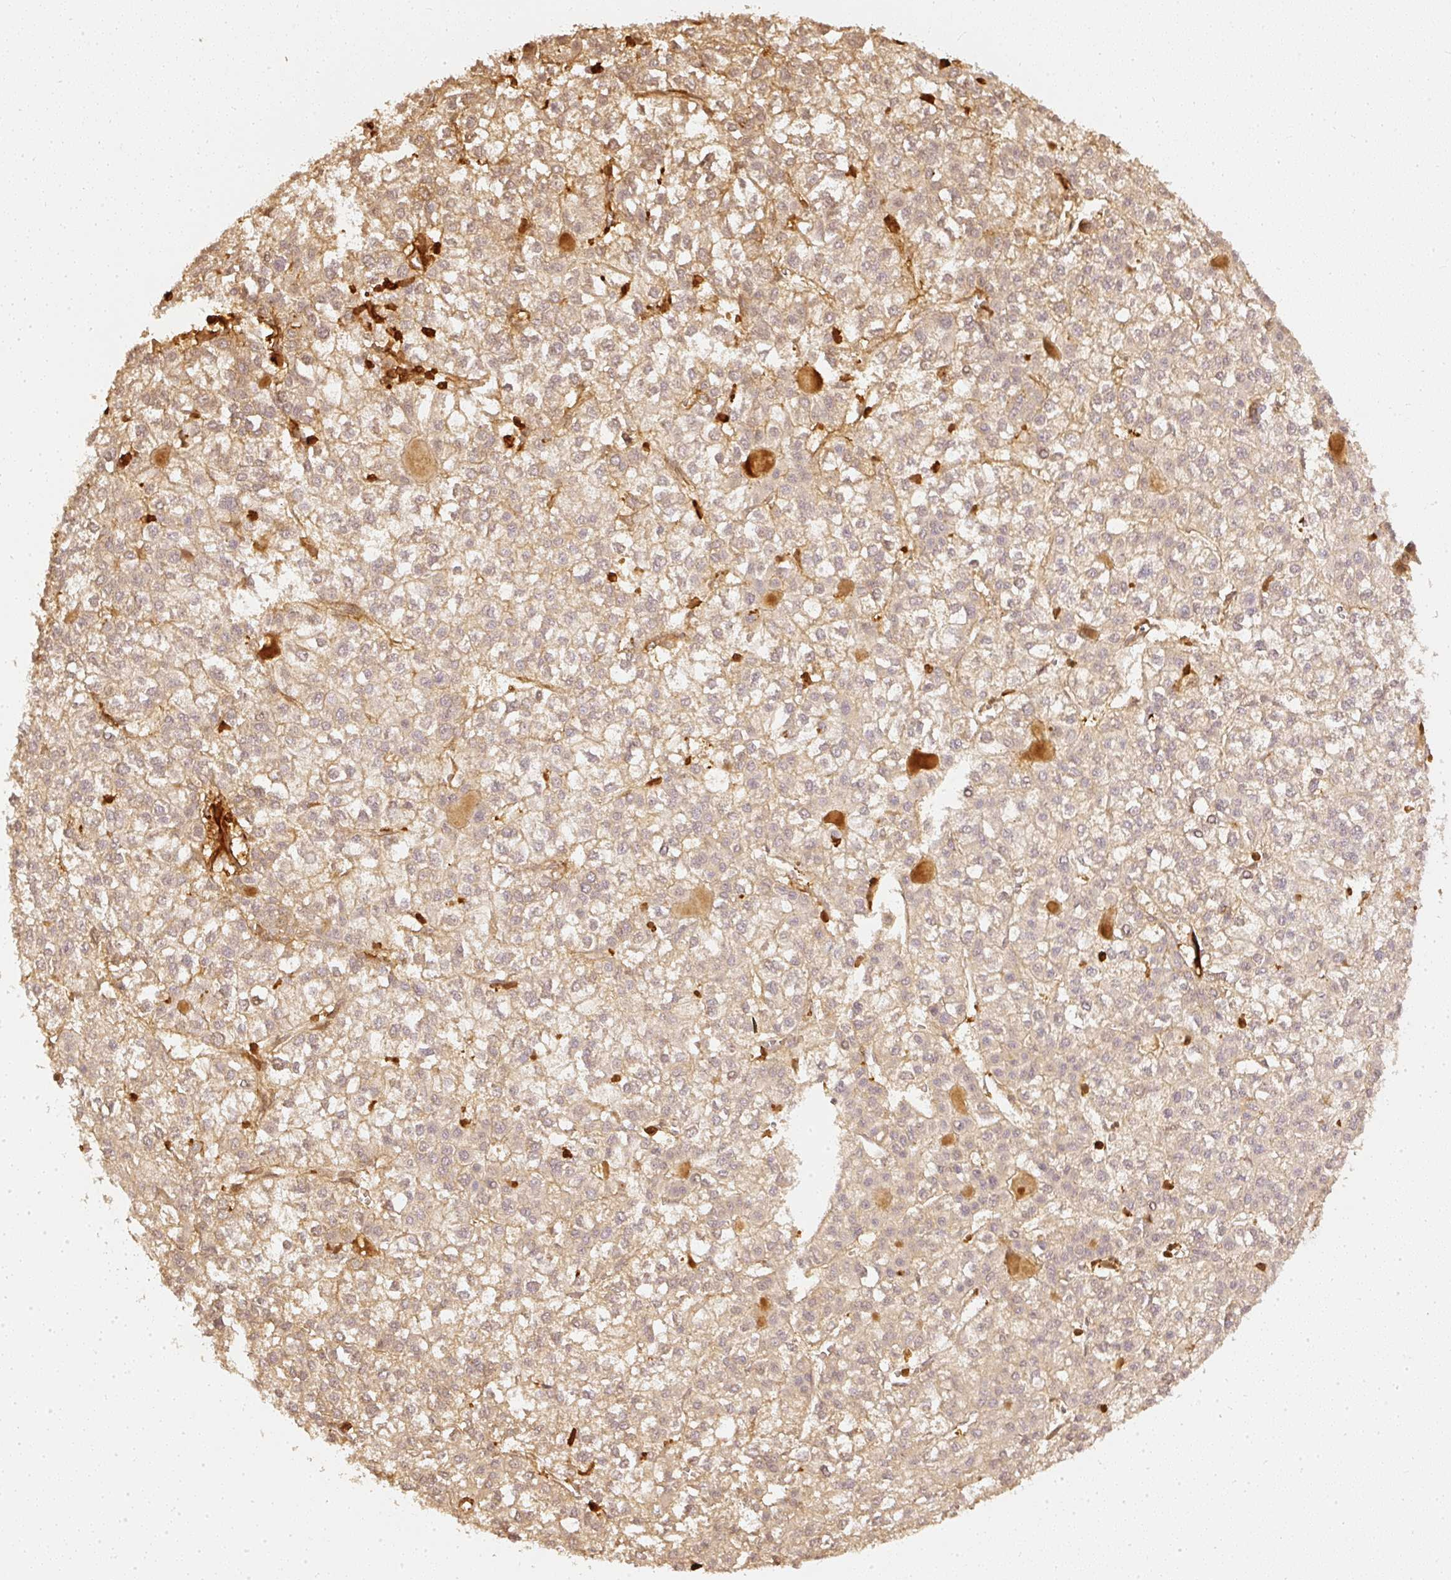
{"staining": {"intensity": "weak", "quantity": "25%-75%", "location": "cytoplasmic/membranous"}, "tissue": "liver cancer", "cell_type": "Tumor cells", "image_type": "cancer", "snomed": [{"axis": "morphology", "description": "Carcinoma, Hepatocellular, NOS"}, {"axis": "topography", "description": "Liver"}], "caption": "Weak cytoplasmic/membranous expression is appreciated in approximately 25%-75% of tumor cells in liver cancer (hepatocellular carcinoma).", "gene": "PFN1", "patient": {"sex": "female", "age": 43}}